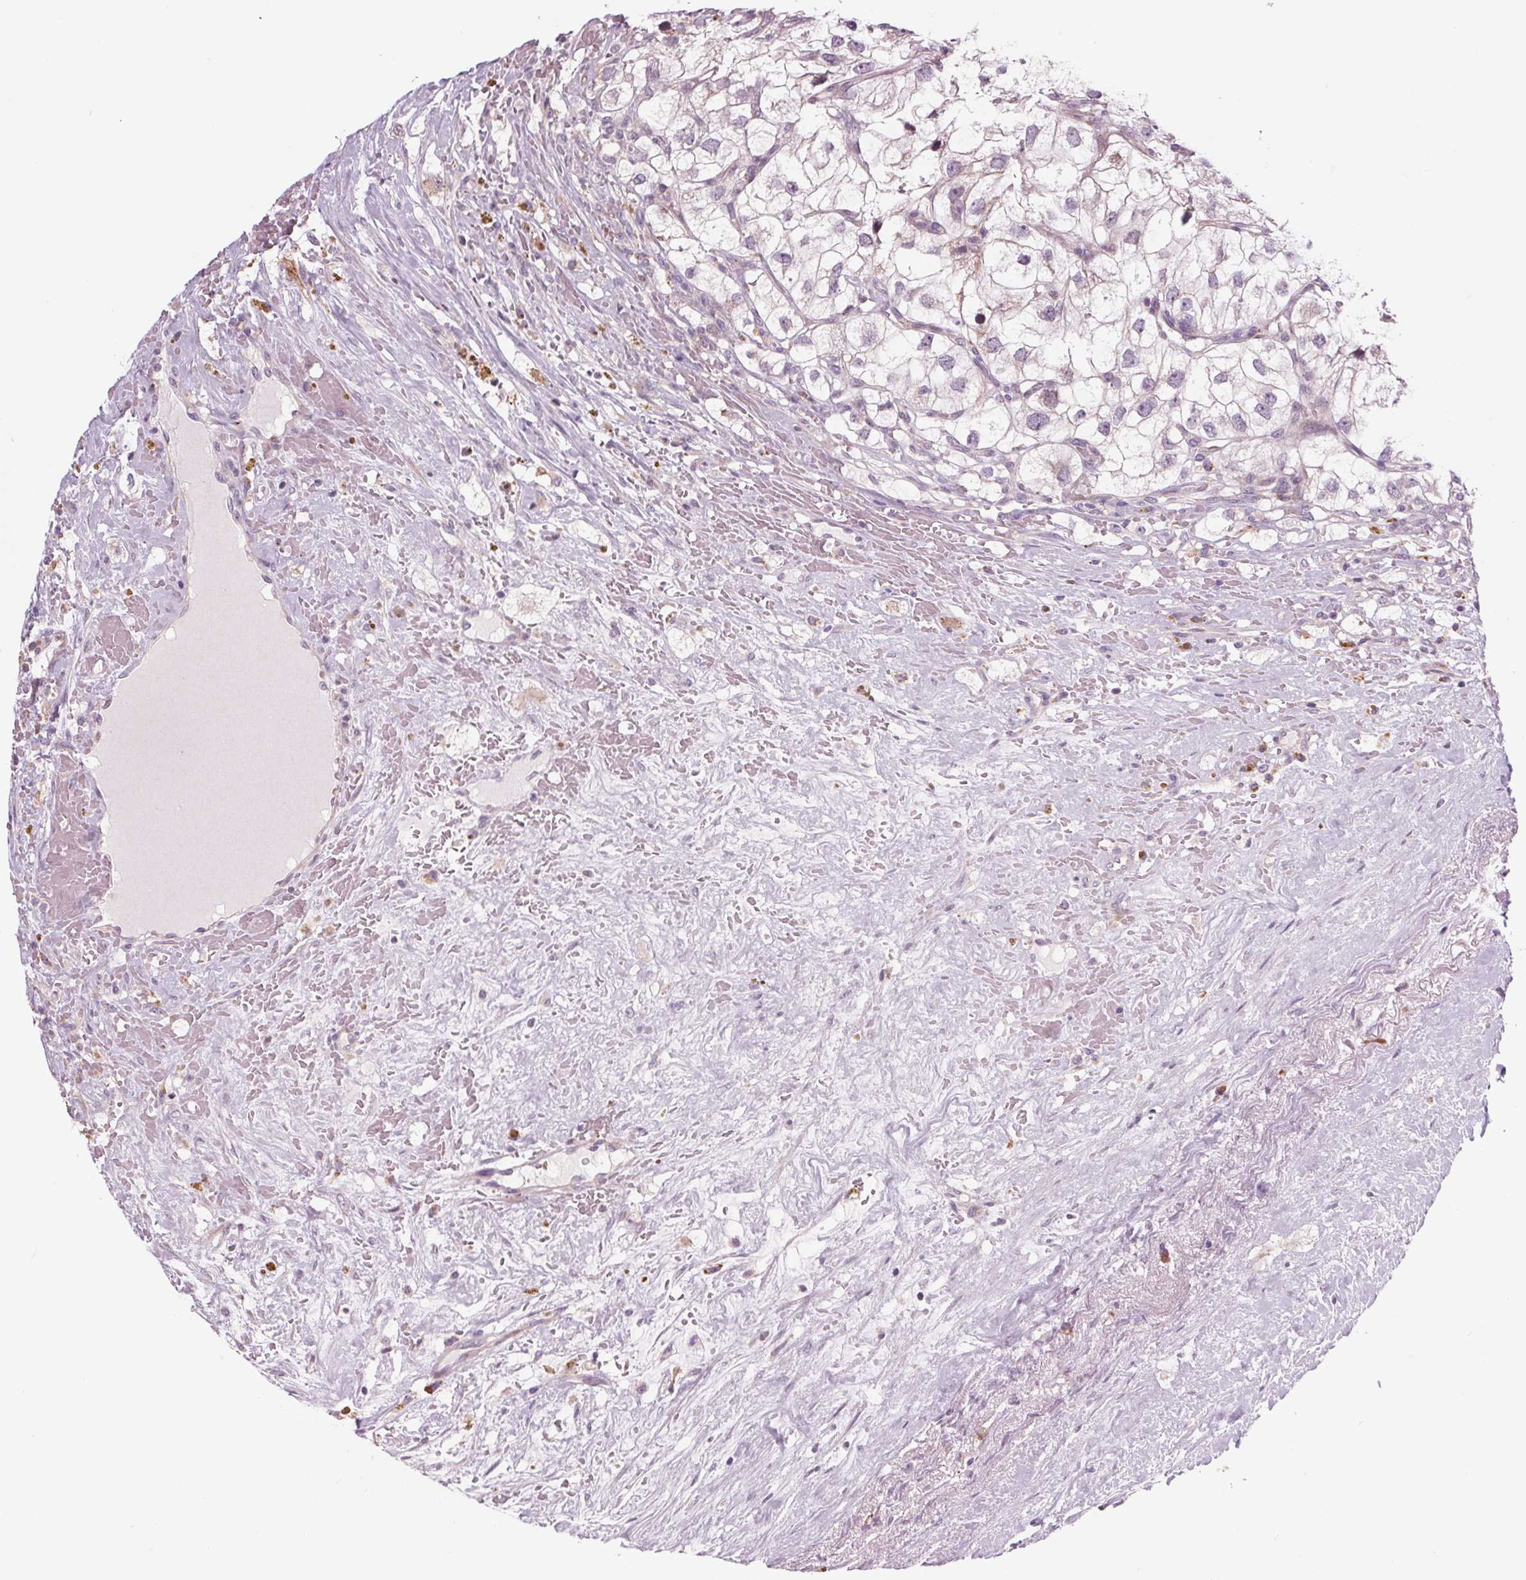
{"staining": {"intensity": "negative", "quantity": "none", "location": "none"}, "tissue": "renal cancer", "cell_type": "Tumor cells", "image_type": "cancer", "snomed": [{"axis": "morphology", "description": "Adenocarcinoma, NOS"}, {"axis": "topography", "description": "Kidney"}], "caption": "Immunohistochemistry (IHC) photomicrograph of neoplastic tissue: human adenocarcinoma (renal) stained with DAB (3,3'-diaminobenzidine) displays no significant protein expression in tumor cells.", "gene": "SAMD5", "patient": {"sex": "male", "age": 59}}